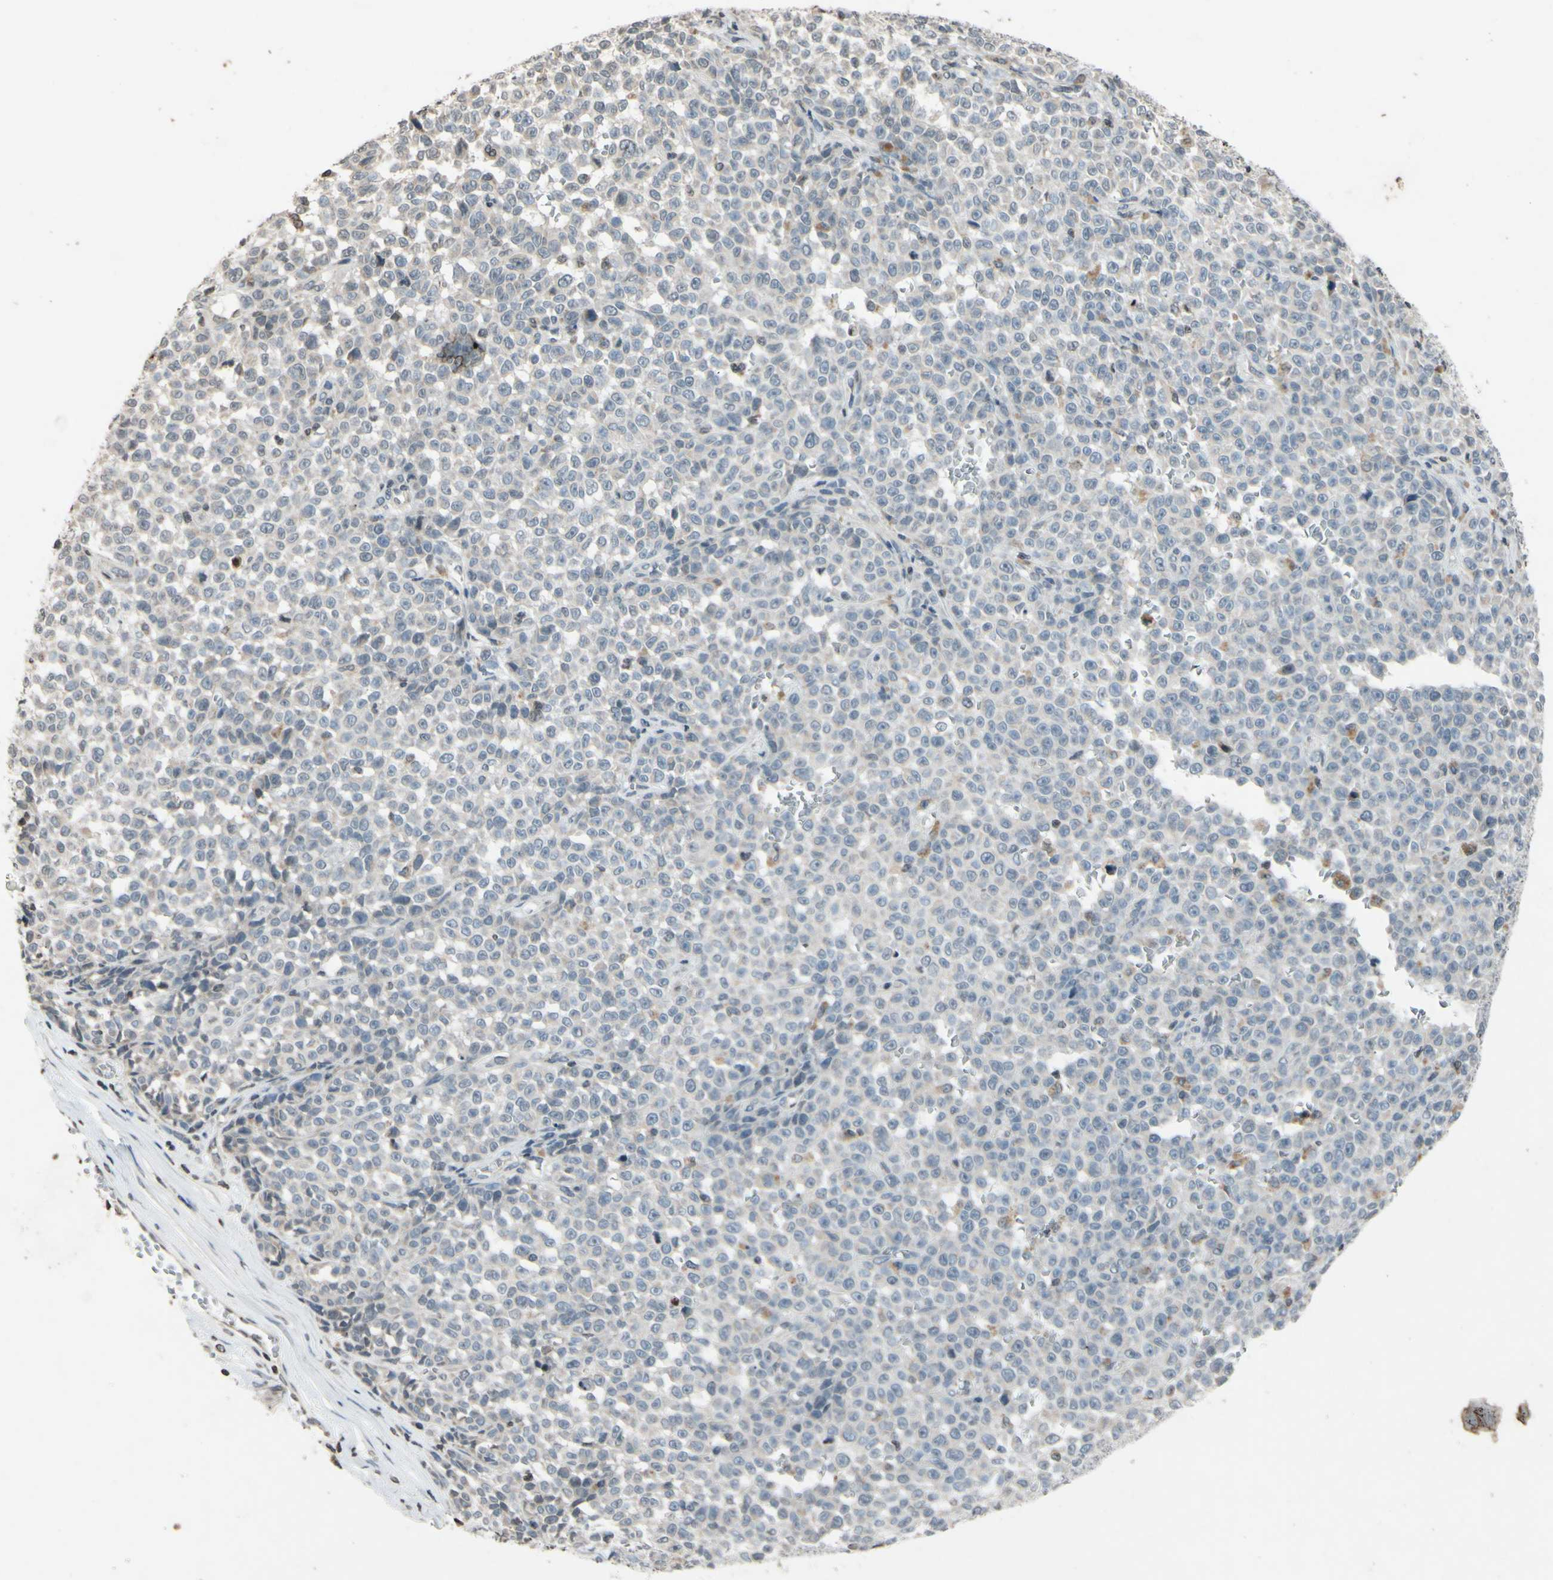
{"staining": {"intensity": "negative", "quantity": "none", "location": "none"}, "tissue": "melanoma", "cell_type": "Tumor cells", "image_type": "cancer", "snomed": [{"axis": "morphology", "description": "Malignant melanoma, NOS"}, {"axis": "topography", "description": "Skin"}], "caption": "Human malignant melanoma stained for a protein using immunohistochemistry (IHC) reveals no expression in tumor cells.", "gene": "CLDN11", "patient": {"sex": "female", "age": 82}}